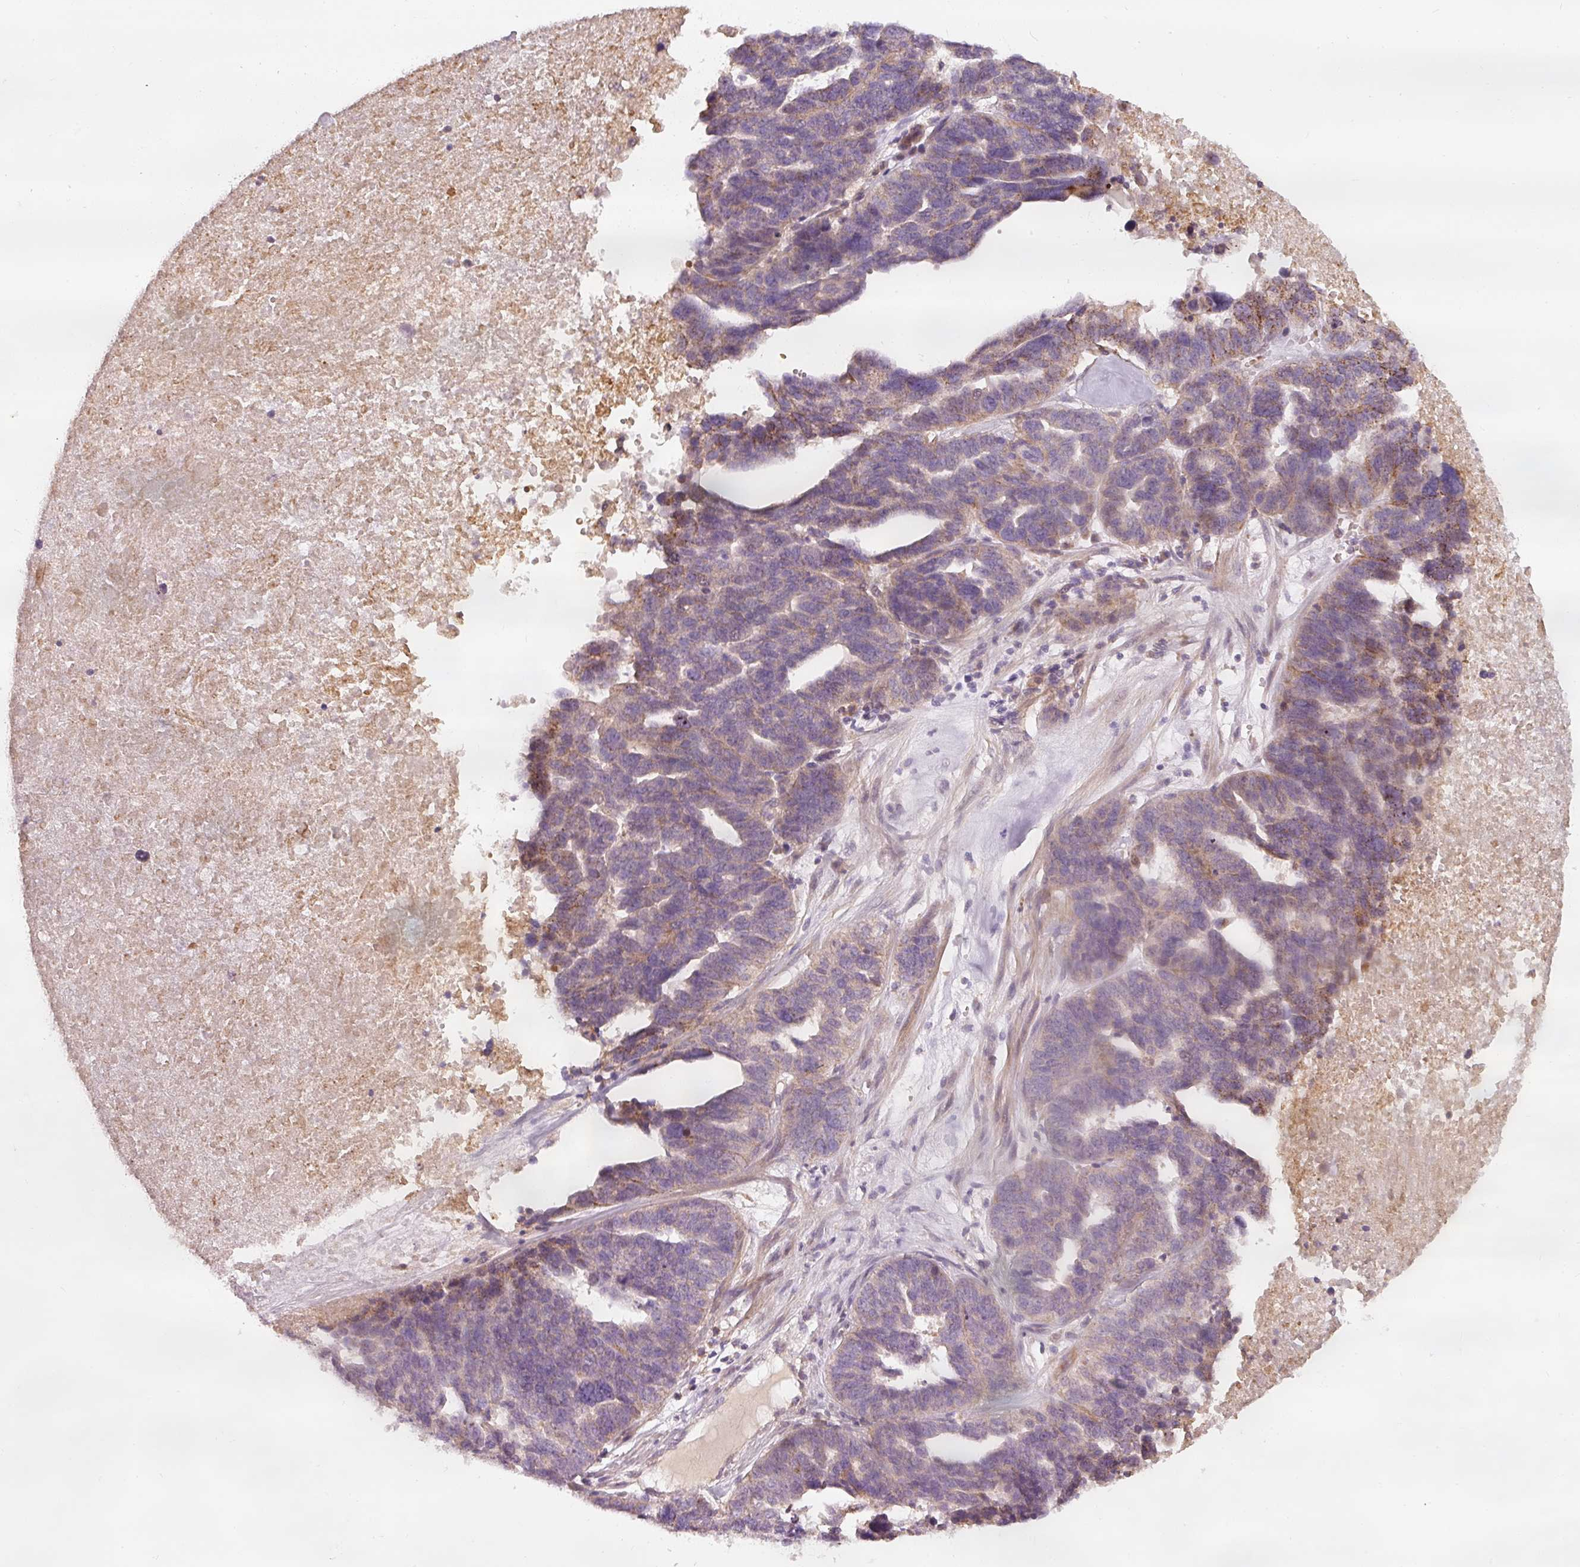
{"staining": {"intensity": "weak", "quantity": "<25%", "location": "cytoplasmic/membranous"}, "tissue": "ovarian cancer", "cell_type": "Tumor cells", "image_type": "cancer", "snomed": [{"axis": "morphology", "description": "Cystadenocarcinoma, serous, NOS"}, {"axis": "topography", "description": "Ovary"}], "caption": "DAB (3,3'-diaminobenzidine) immunohistochemical staining of human ovarian serous cystadenocarcinoma displays no significant expression in tumor cells.", "gene": "KLHL21", "patient": {"sex": "female", "age": 59}}